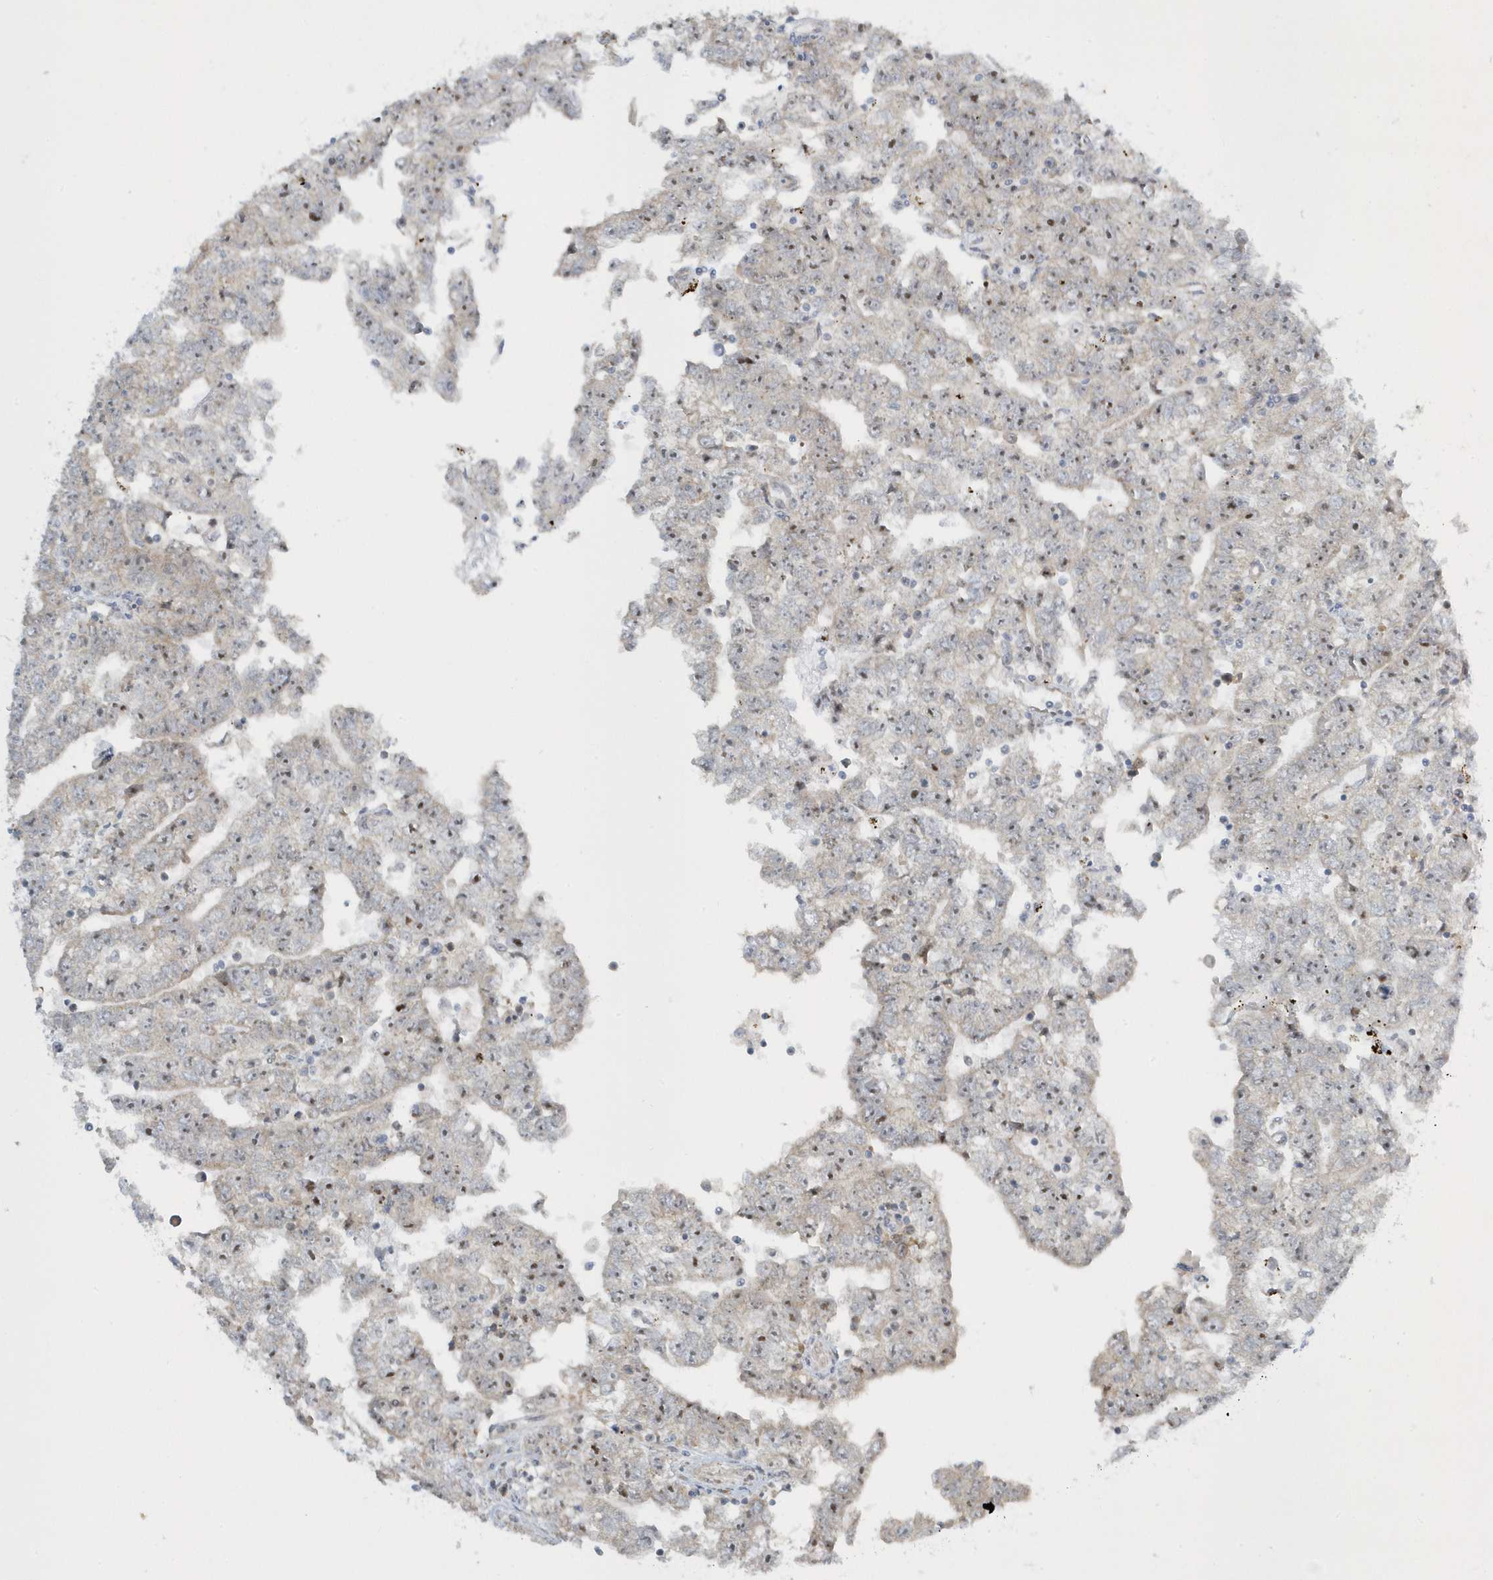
{"staining": {"intensity": "moderate", "quantity": "25%-75%", "location": "nuclear"}, "tissue": "testis cancer", "cell_type": "Tumor cells", "image_type": "cancer", "snomed": [{"axis": "morphology", "description": "Carcinoma, Embryonal, NOS"}, {"axis": "topography", "description": "Testis"}], "caption": "This photomicrograph shows immunohistochemistry staining of testis cancer (embryonal carcinoma), with medium moderate nuclear staining in approximately 25%-75% of tumor cells.", "gene": "SCN3A", "patient": {"sex": "male", "age": 25}}